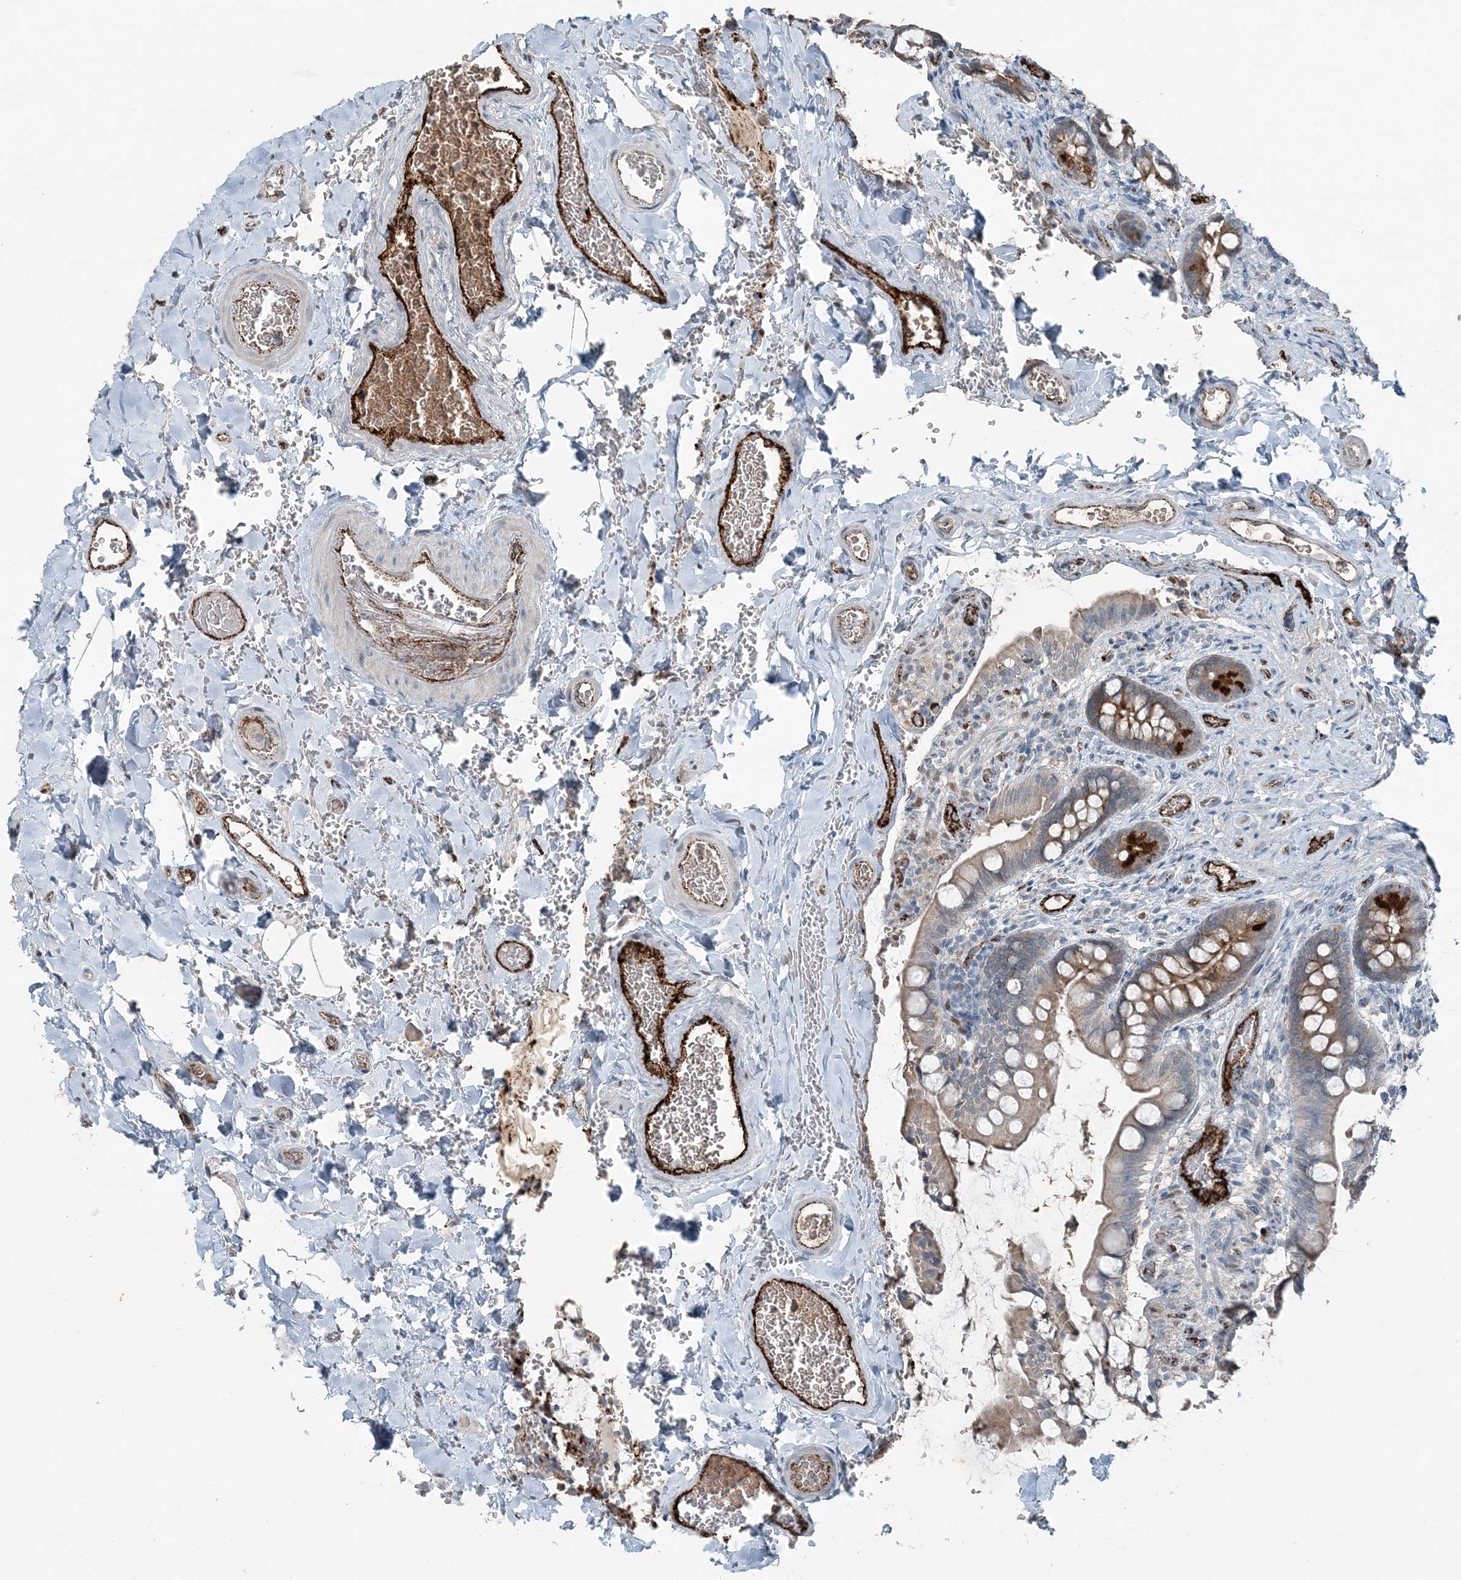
{"staining": {"intensity": "strong", "quantity": "25%-75%", "location": "cytoplasmic/membranous"}, "tissue": "small intestine", "cell_type": "Glandular cells", "image_type": "normal", "snomed": [{"axis": "morphology", "description": "Normal tissue, NOS"}, {"axis": "topography", "description": "Small intestine"}], "caption": "Brown immunohistochemical staining in normal human small intestine demonstrates strong cytoplasmic/membranous expression in approximately 25%-75% of glandular cells.", "gene": "ELOVL7", "patient": {"sex": "male", "age": 52}}